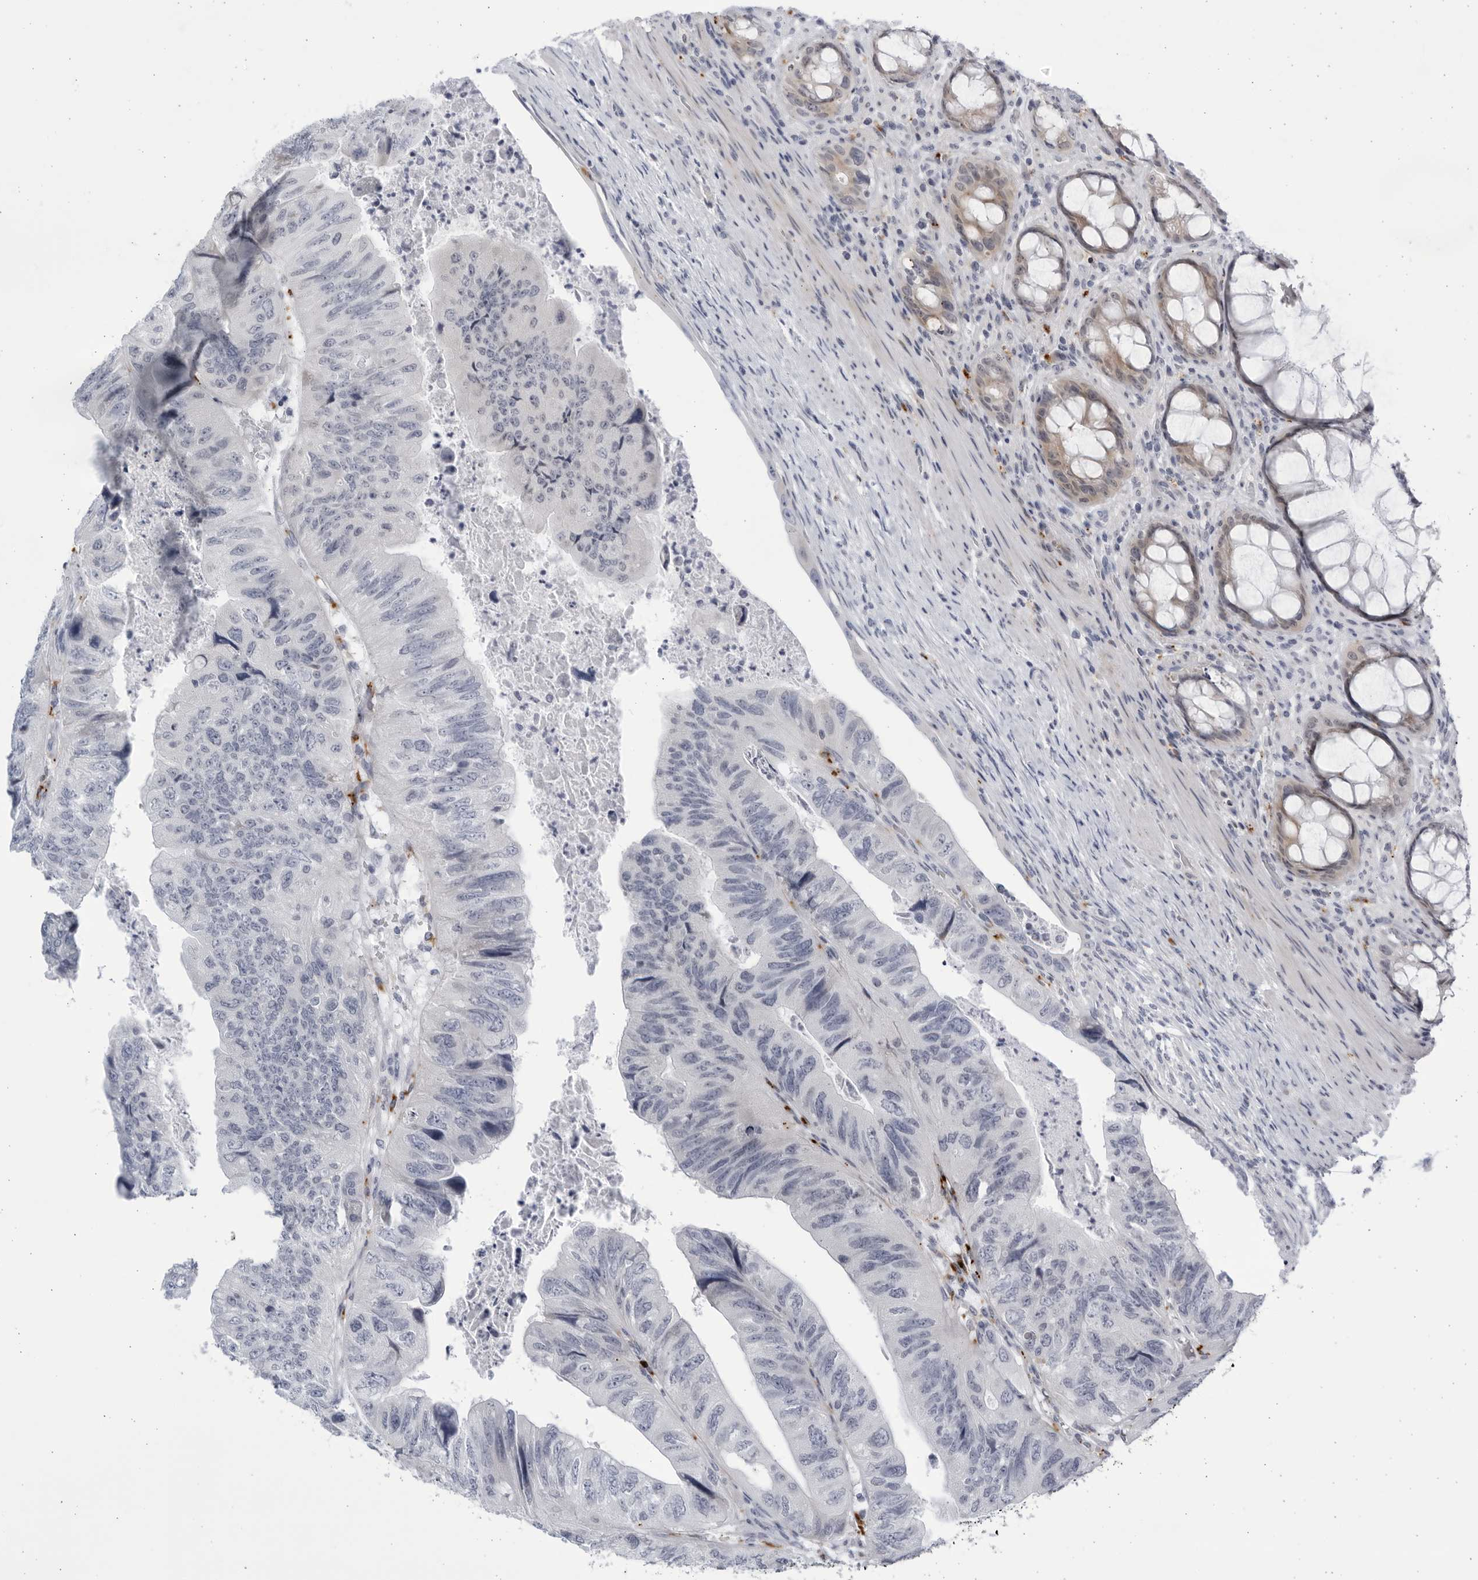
{"staining": {"intensity": "negative", "quantity": "none", "location": "none"}, "tissue": "colorectal cancer", "cell_type": "Tumor cells", "image_type": "cancer", "snomed": [{"axis": "morphology", "description": "Adenocarcinoma, NOS"}, {"axis": "topography", "description": "Rectum"}], "caption": "A histopathology image of colorectal cancer stained for a protein shows no brown staining in tumor cells.", "gene": "CCDC181", "patient": {"sex": "male", "age": 63}}